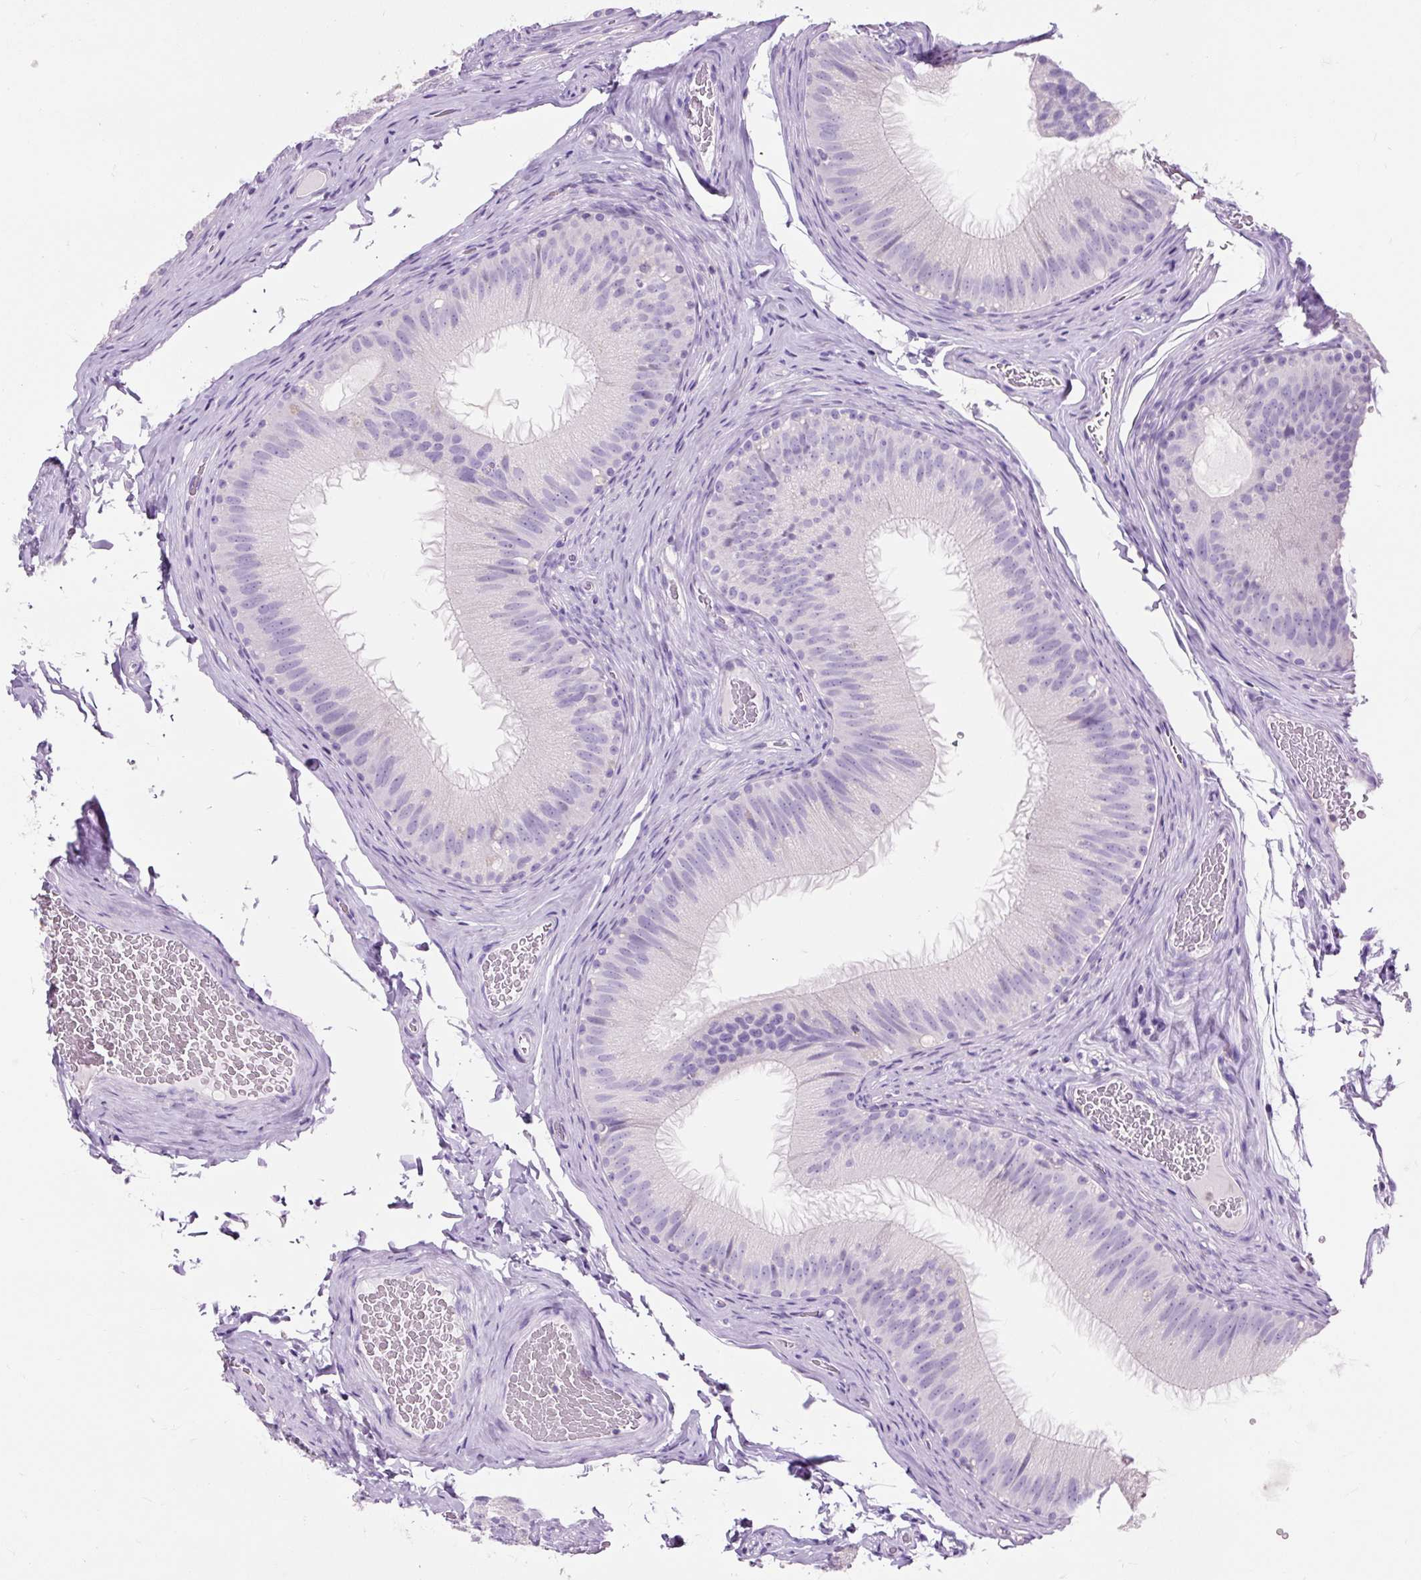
{"staining": {"intensity": "negative", "quantity": "none", "location": "none"}, "tissue": "epididymis", "cell_type": "Glandular cells", "image_type": "normal", "snomed": [{"axis": "morphology", "description": "Normal tissue, NOS"}, {"axis": "topography", "description": "Epididymis"}], "caption": "This is an immunohistochemistry (IHC) micrograph of normal human epididymis. There is no positivity in glandular cells.", "gene": "OR10A7", "patient": {"sex": "male", "age": 34}}